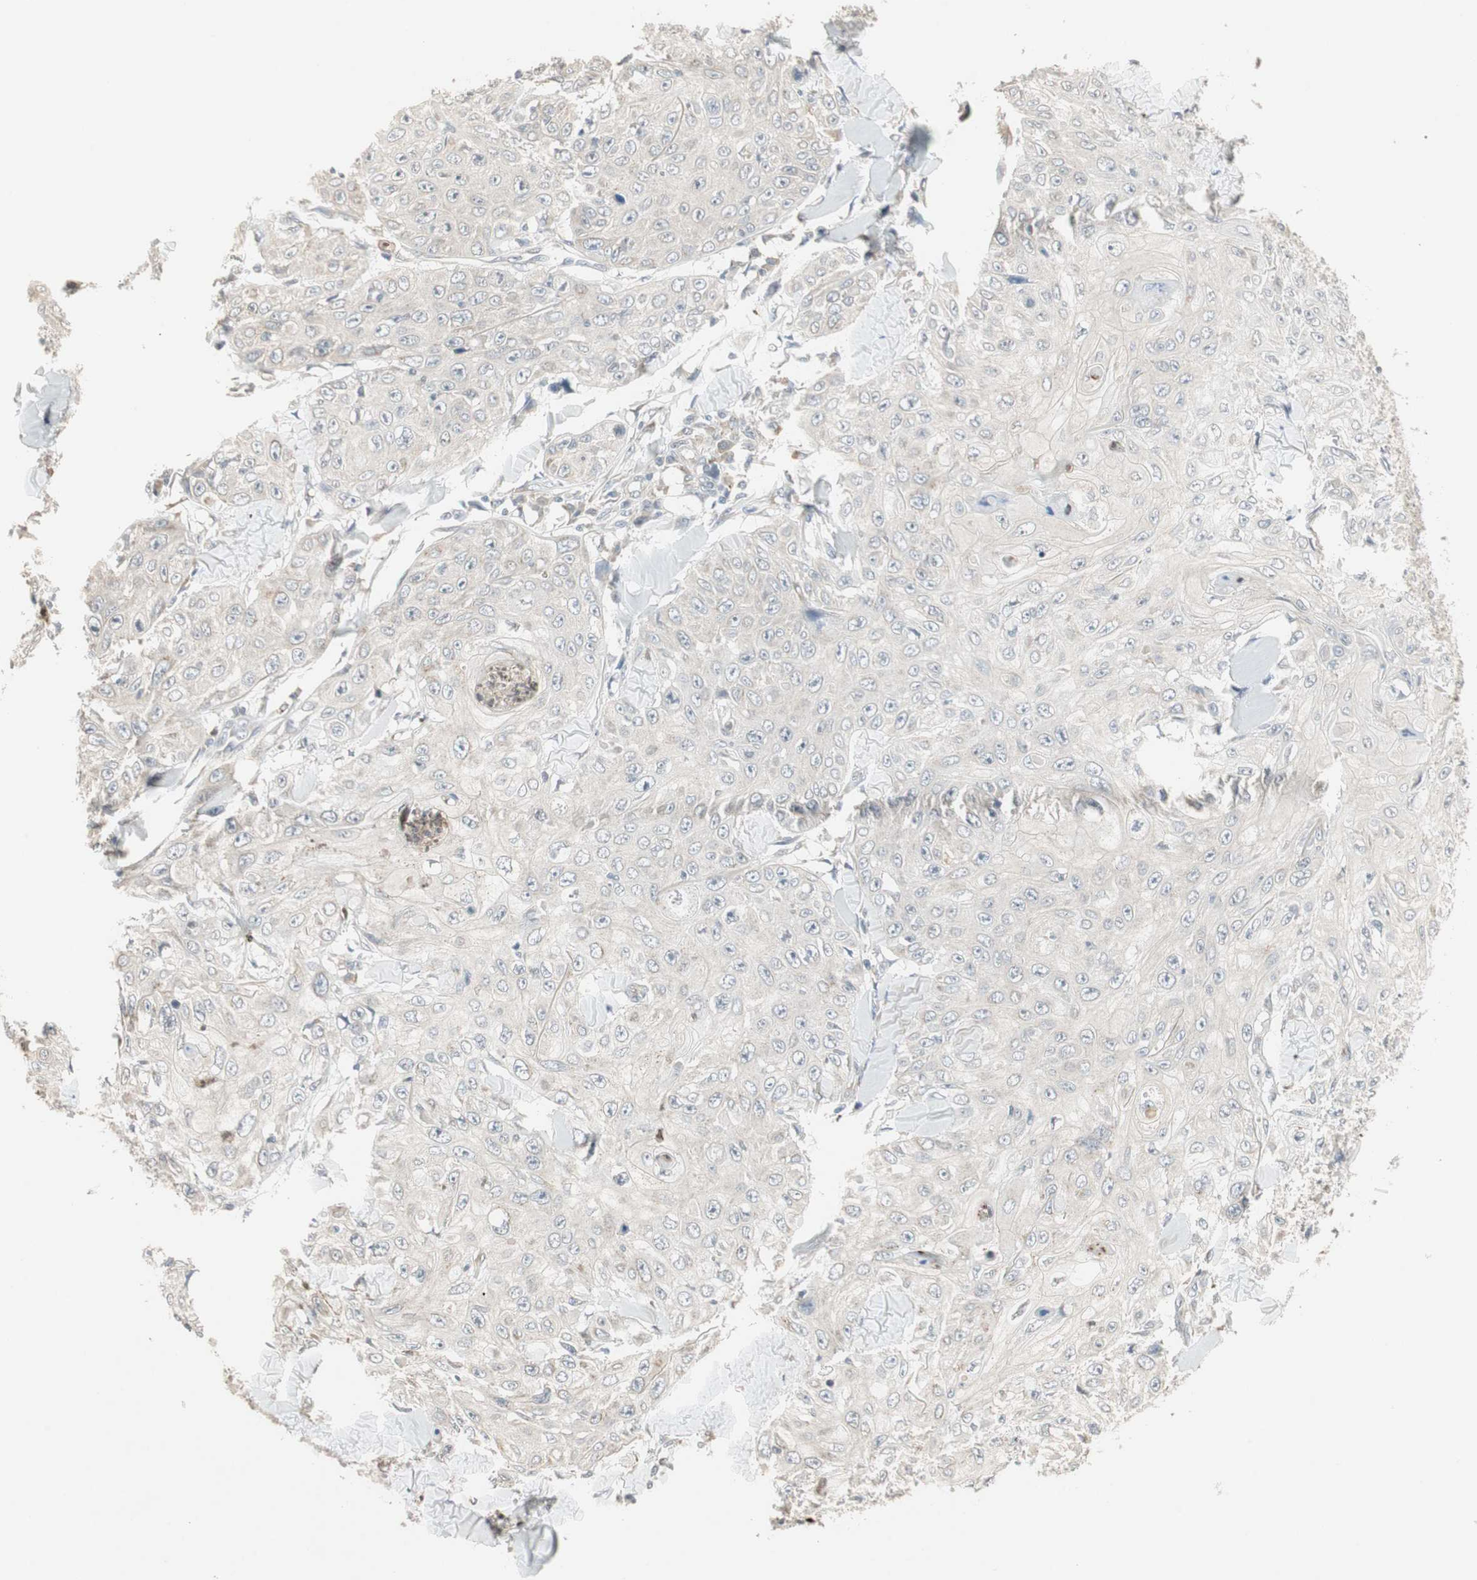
{"staining": {"intensity": "negative", "quantity": "none", "location": "none"}, "tissue": "skin cancer", "cell_type": "Tumor cells", "image_type": "cancer", "snomed": [{"axis": "morphology", "description": "Squamous cell carcinoma, NOS"}, {"axis": "topography", "description": "Skin"}], "caption": "Immunohistochemistry photomicrograph of human skin cancer (squamous cell carcinoma) stained for a protein (brown), which reveals no staining in tumor cells.", "gene": "SNX4", "patient": {"sex": "male", "age": 86}}